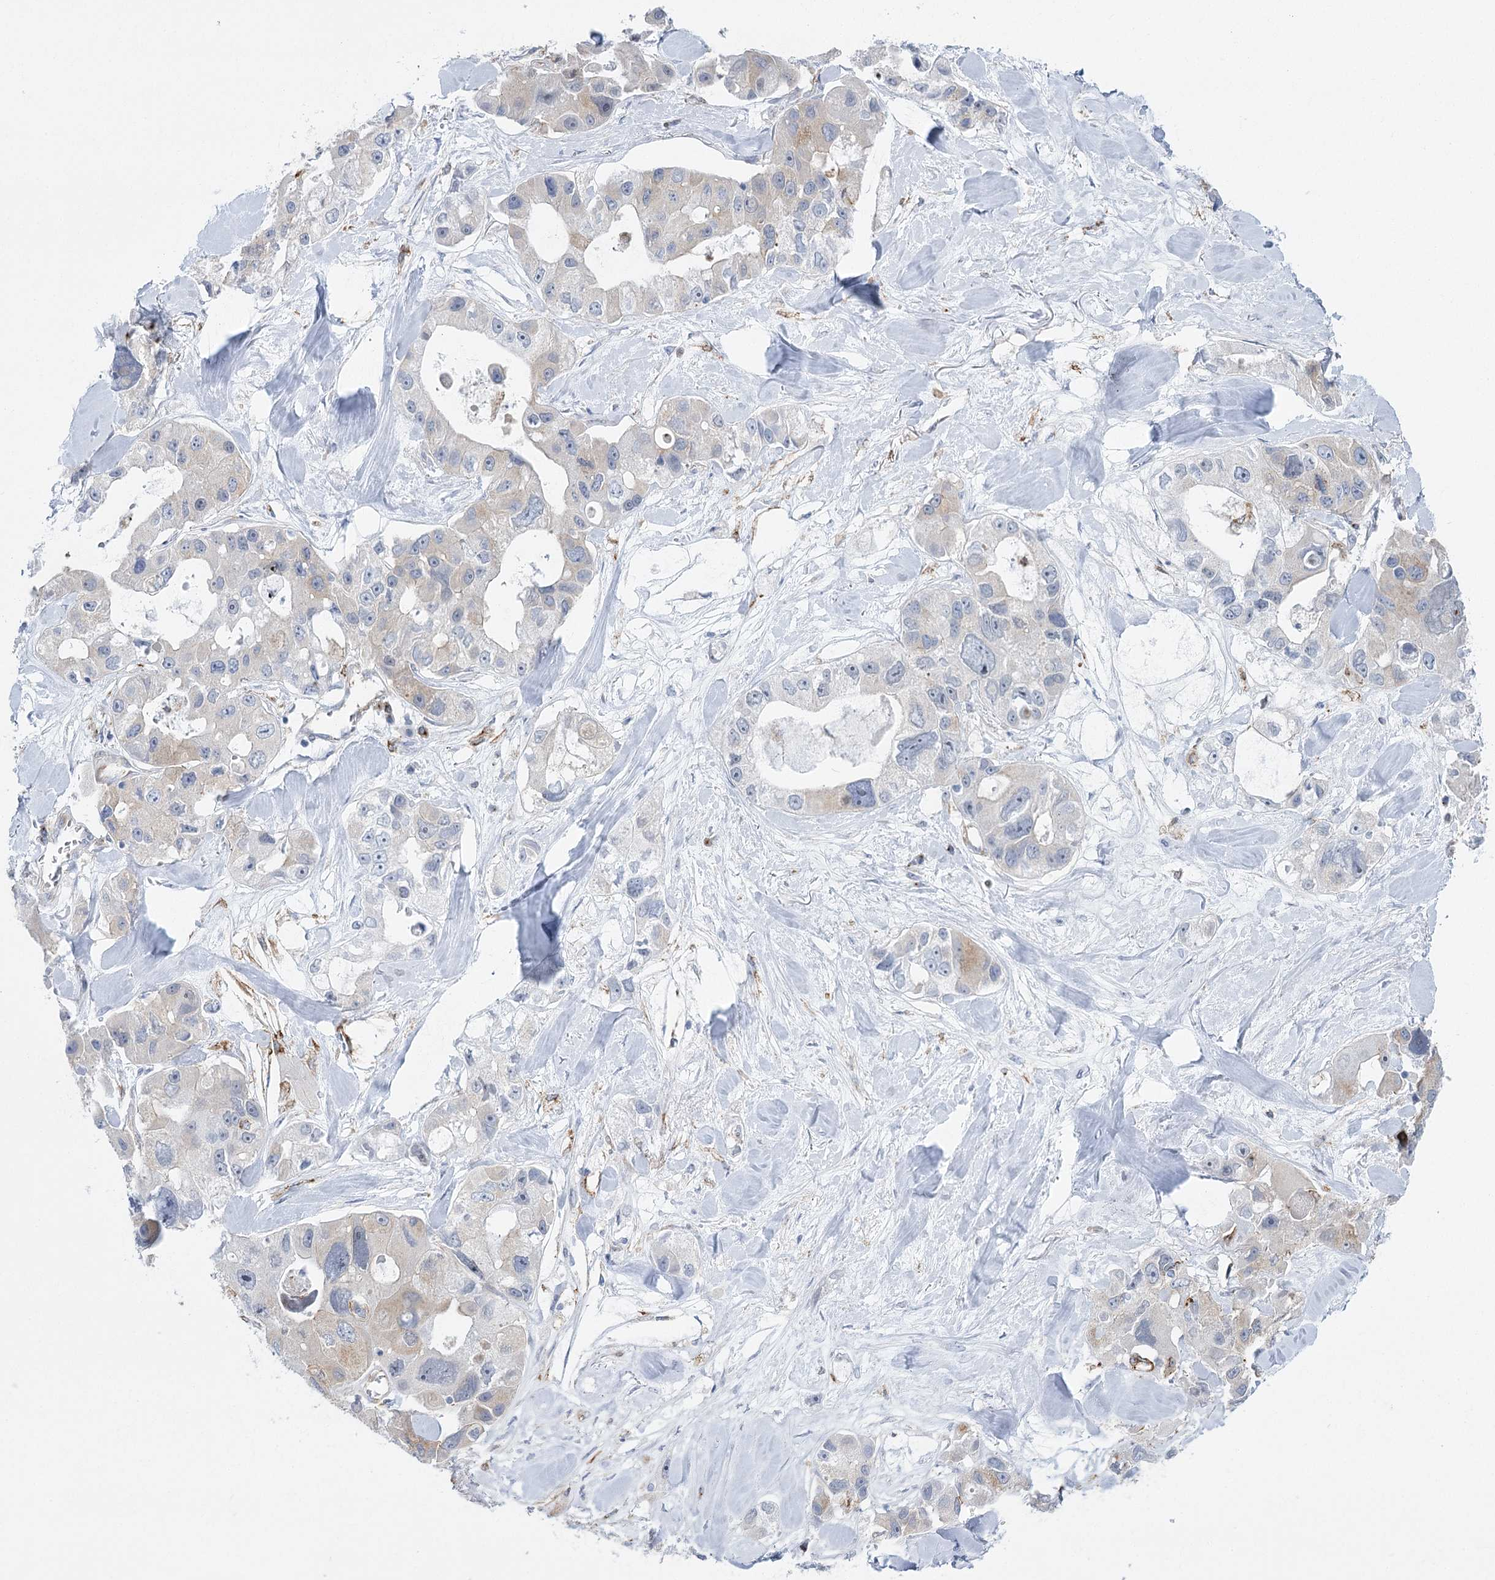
{"staining": {"intensity": "weak", "quantity": "<25%", "location": "cytoplasmic/membranous"}, "tissue": "lung cancer", "cell_type": "Tumor cells", "image_type": "cancer", "snomed": [{"axis": "morphology", "description": "Adenocarcinoma, NOS"}, {"axis": "topography", "description": "Lung"}], "caption": "DAB immunohistochemical staining of lung cancer (adenocarcinoma) reveals no significant staining in tumor cells. (DAB immunohistochemistry (IHC) visualized using brightfield microscopy, high magnification).", "gene": "CCDC88A", "patient": {"sex": "female", "age": 54}}